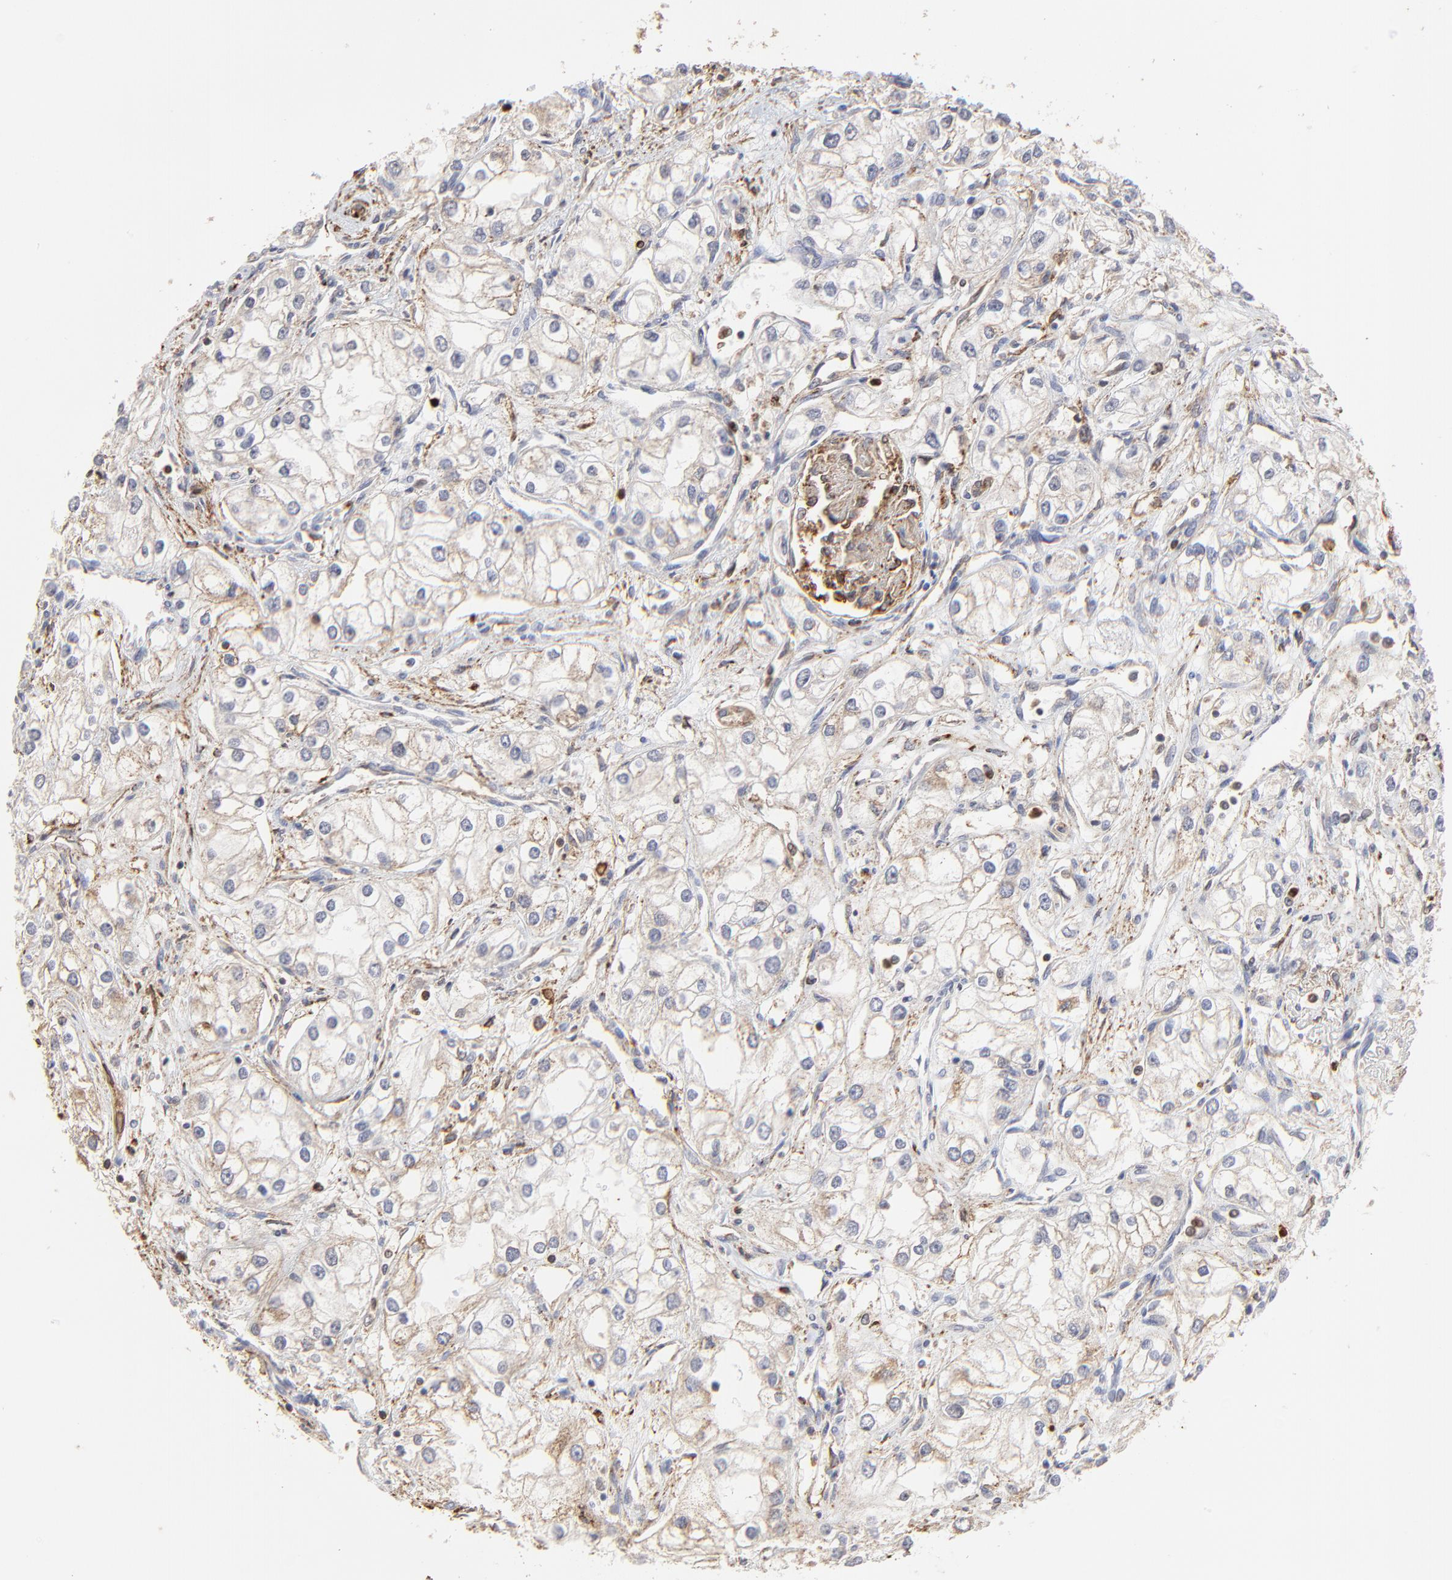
{"staining": {"intensity": "weak", "quantity": ">75%", "location": "cytoplasmic/membranous"}, "tissue": "renal cancer", "cell_type": "Tumor cells", "image_type": "cancer", "snomed": [{"axis": "morphology", "description": "Adenocarcinoma, NOS"}, {"axis": "topography", "description": "Kidney"}], "caption": "DAB (3,3'-diaminobenzidine) immunohistochemical staining of human renal adenocarcinoma demonstrates weak cytoplasmic/membranous protein positivity in approximately >75% of tumor cells. The protein of interest is shown in brown color, while the nuclei are stained blue.", "gene": "SLC6A14", "patient": {"sex": "male", "age": 57}}